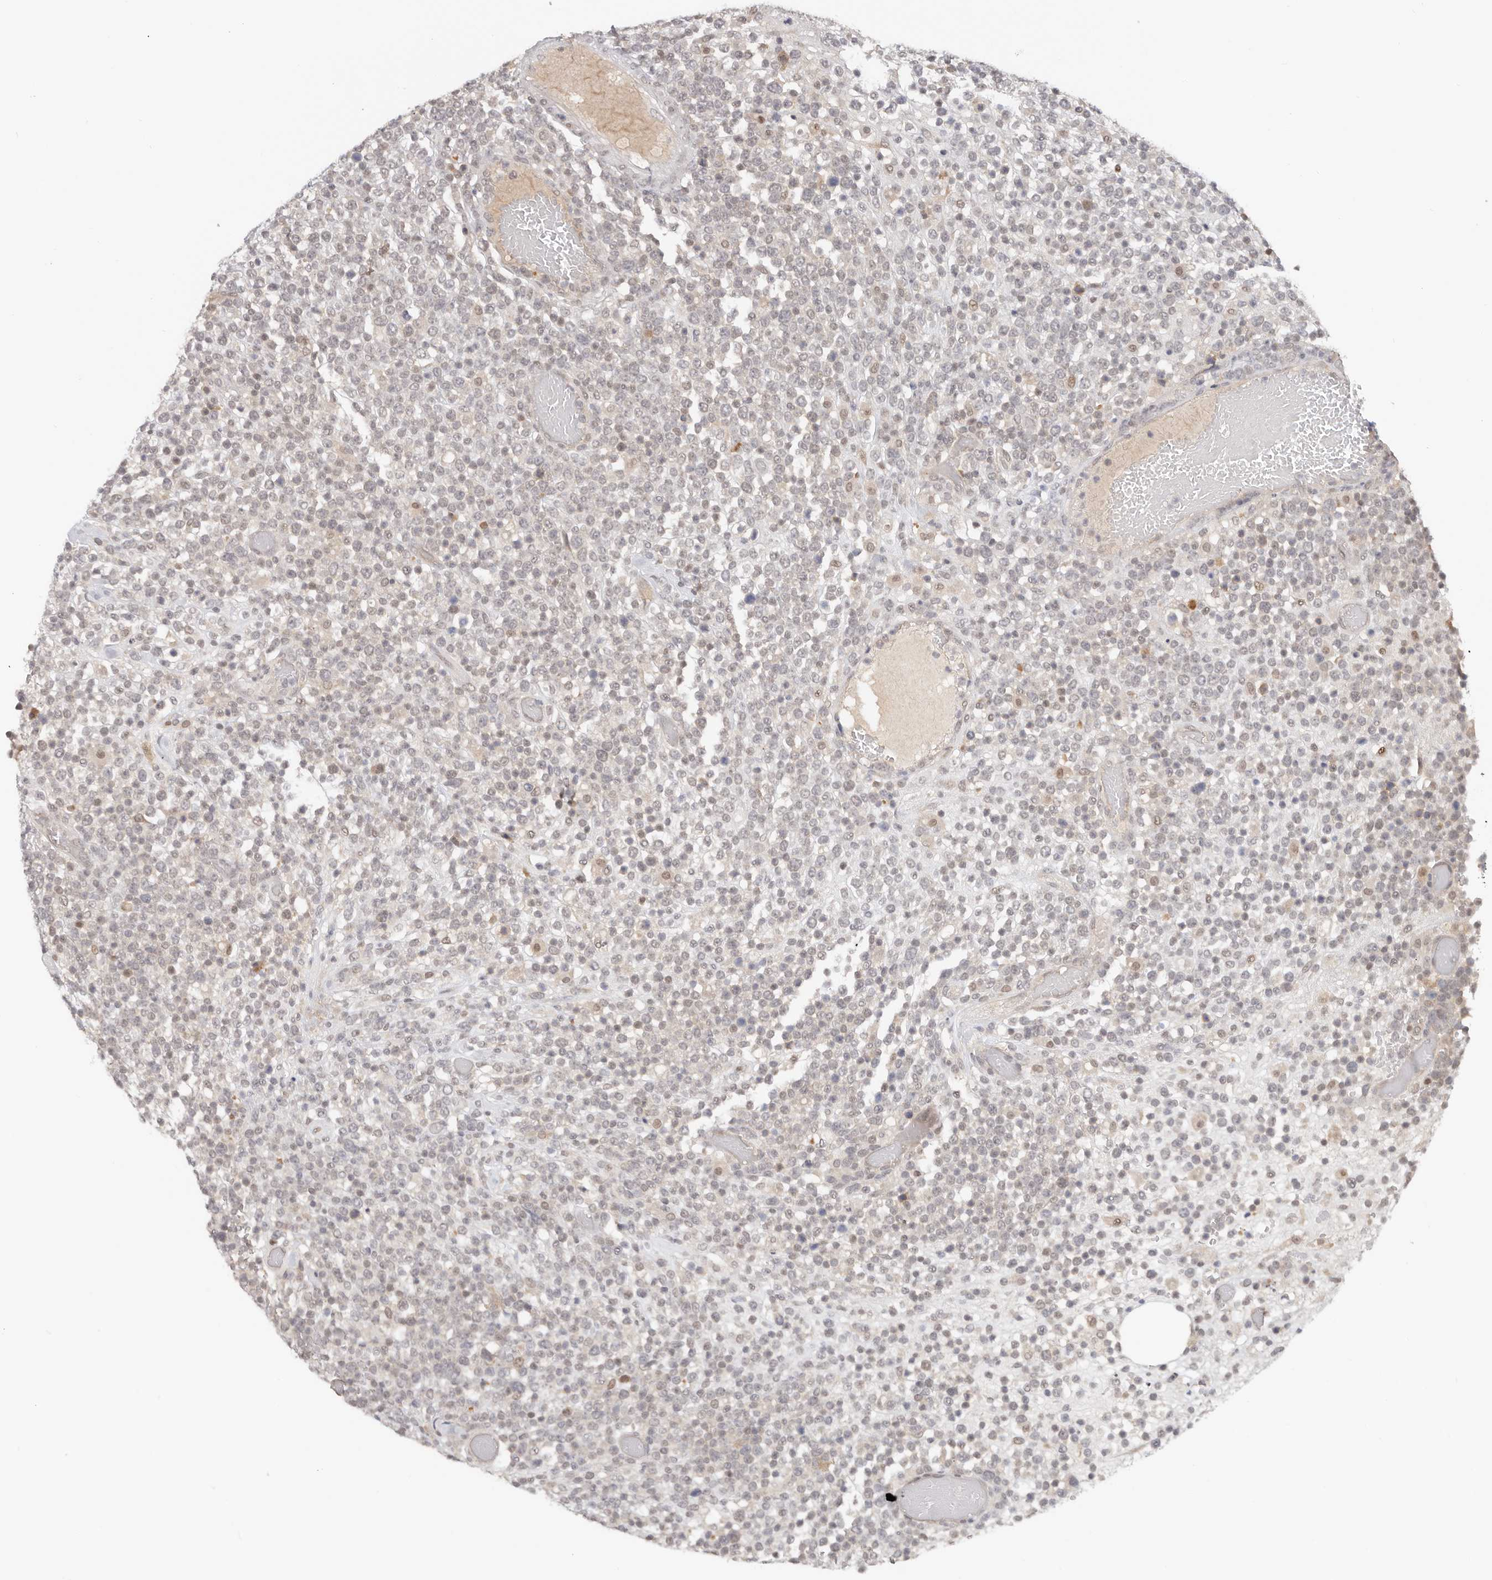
{"staining": {"intensity": "negative", "quantity": "none", "location": "none"}, "tissue": "lymphoma", "cell_type": "Tumor cells", "image_type": "cancer", "snomed": [{"axis": "morphology", "description": "Malignant lymphoma, non-Hodgkin's type, High grade"}, {"axis": "topography", "description": "Colon"}], "caption": "Human malignant lymphoma, non-Hodgkin's type (high-grade) stained for a protein using IHC reveals no staining in tumor cells.", "gene": "LARP7", "patient": {"sex": "female", "age": 53}}